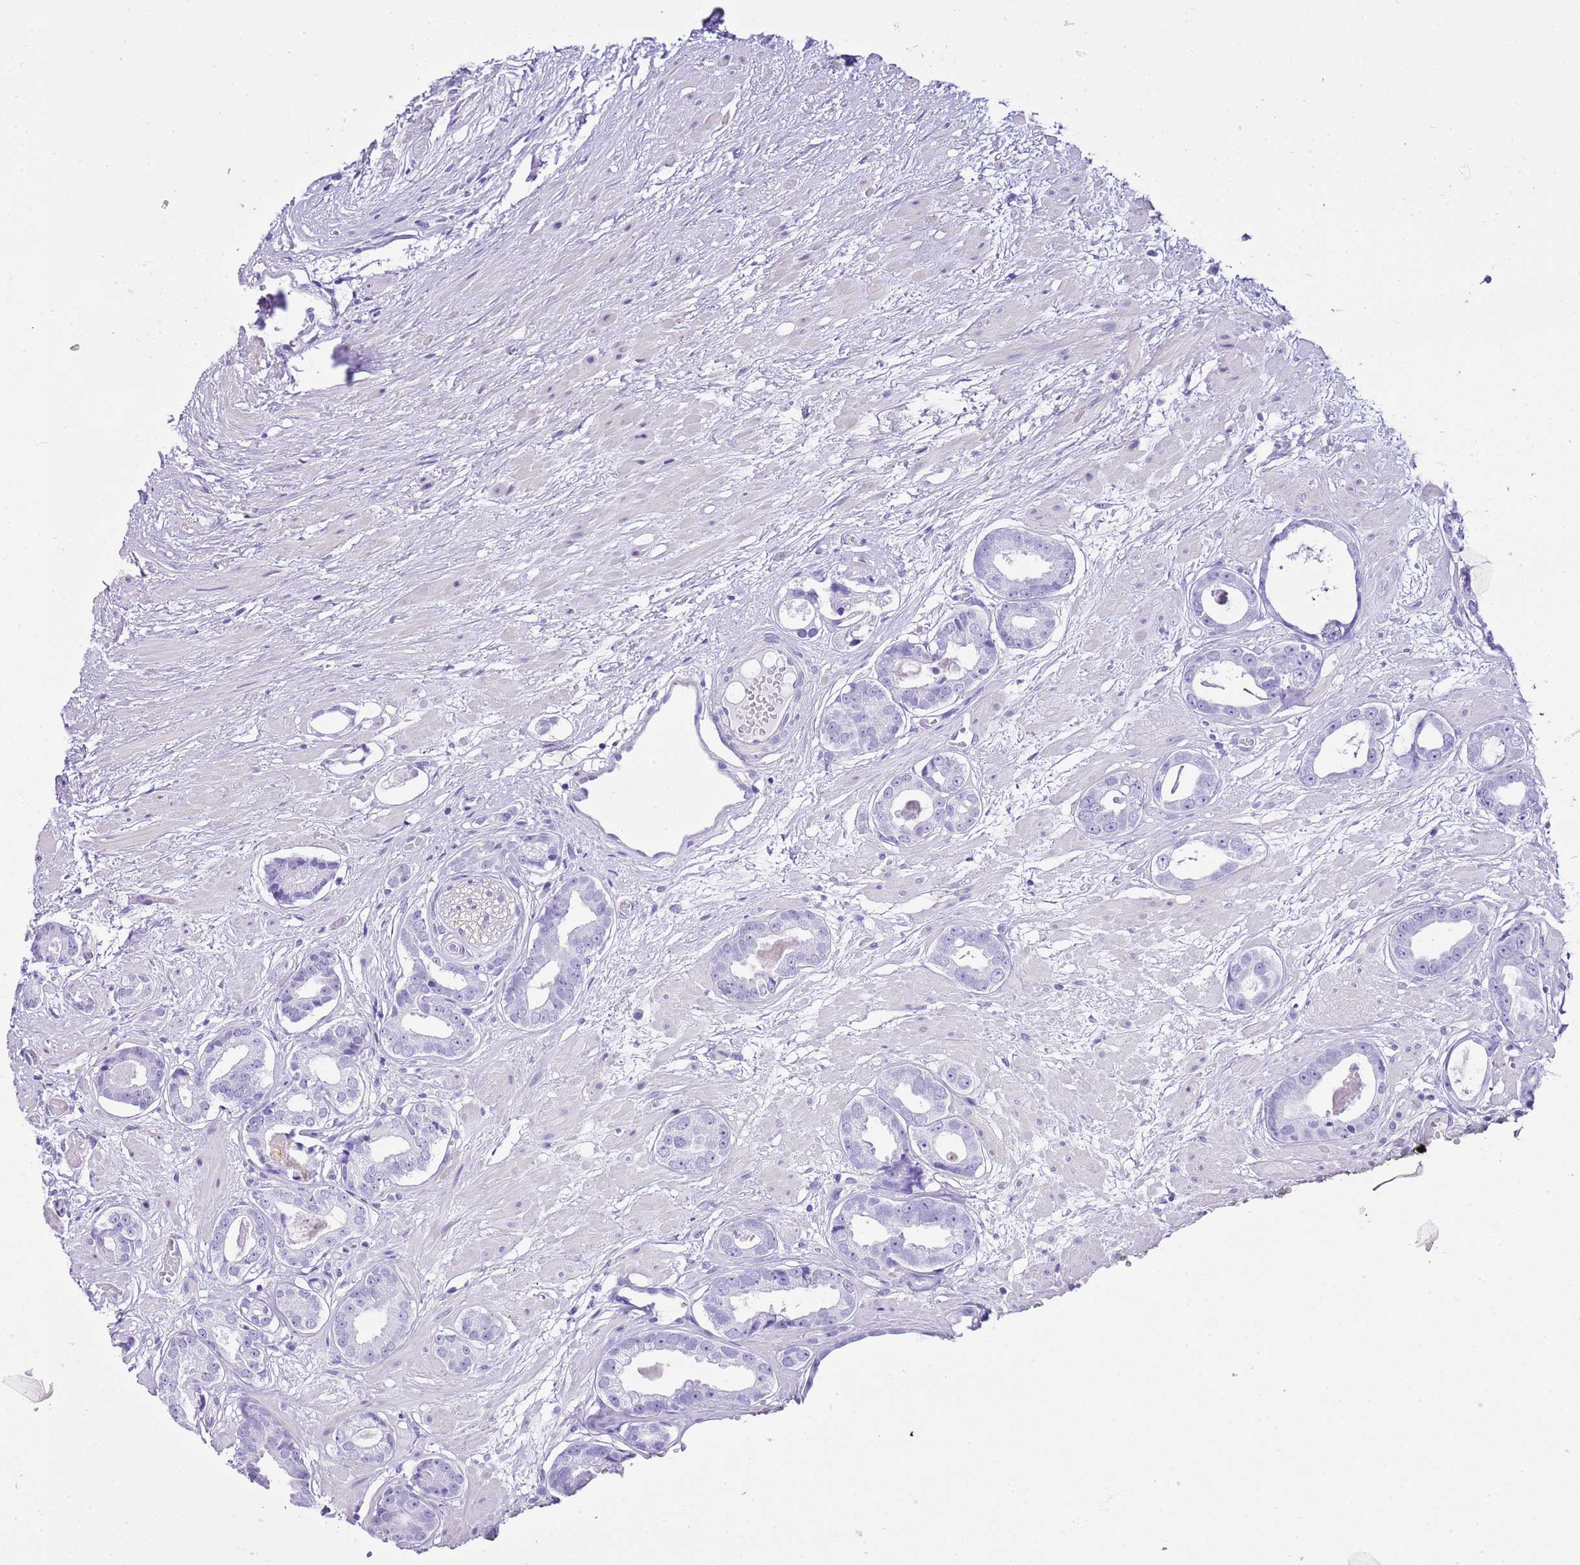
{"staining": {"intensity": "negative", "quantity": "none", "location": "none"}, "tissue": "prostate cancer", "cell_type": "Tumor cells", "image_type": "cancer", "snomed": [{"axis": "morphology", "description": "Adenocarcinoma, Low grade"}, {"axis": "topography", "description": "Prostate"}], "caption": "High magnification brightfield microscopy of prostate cancer (low-grade adenocarcinoma) stained with DAB (brown) and counterstained with hematoxylin (blue): tumor cells show no significant staining. The staining is performed using DAB brown chromogen with nuclei counter-stained in using hematoxylin.", "gene": "KCNC1", "patient": {"sex": "male", "age": 64}}